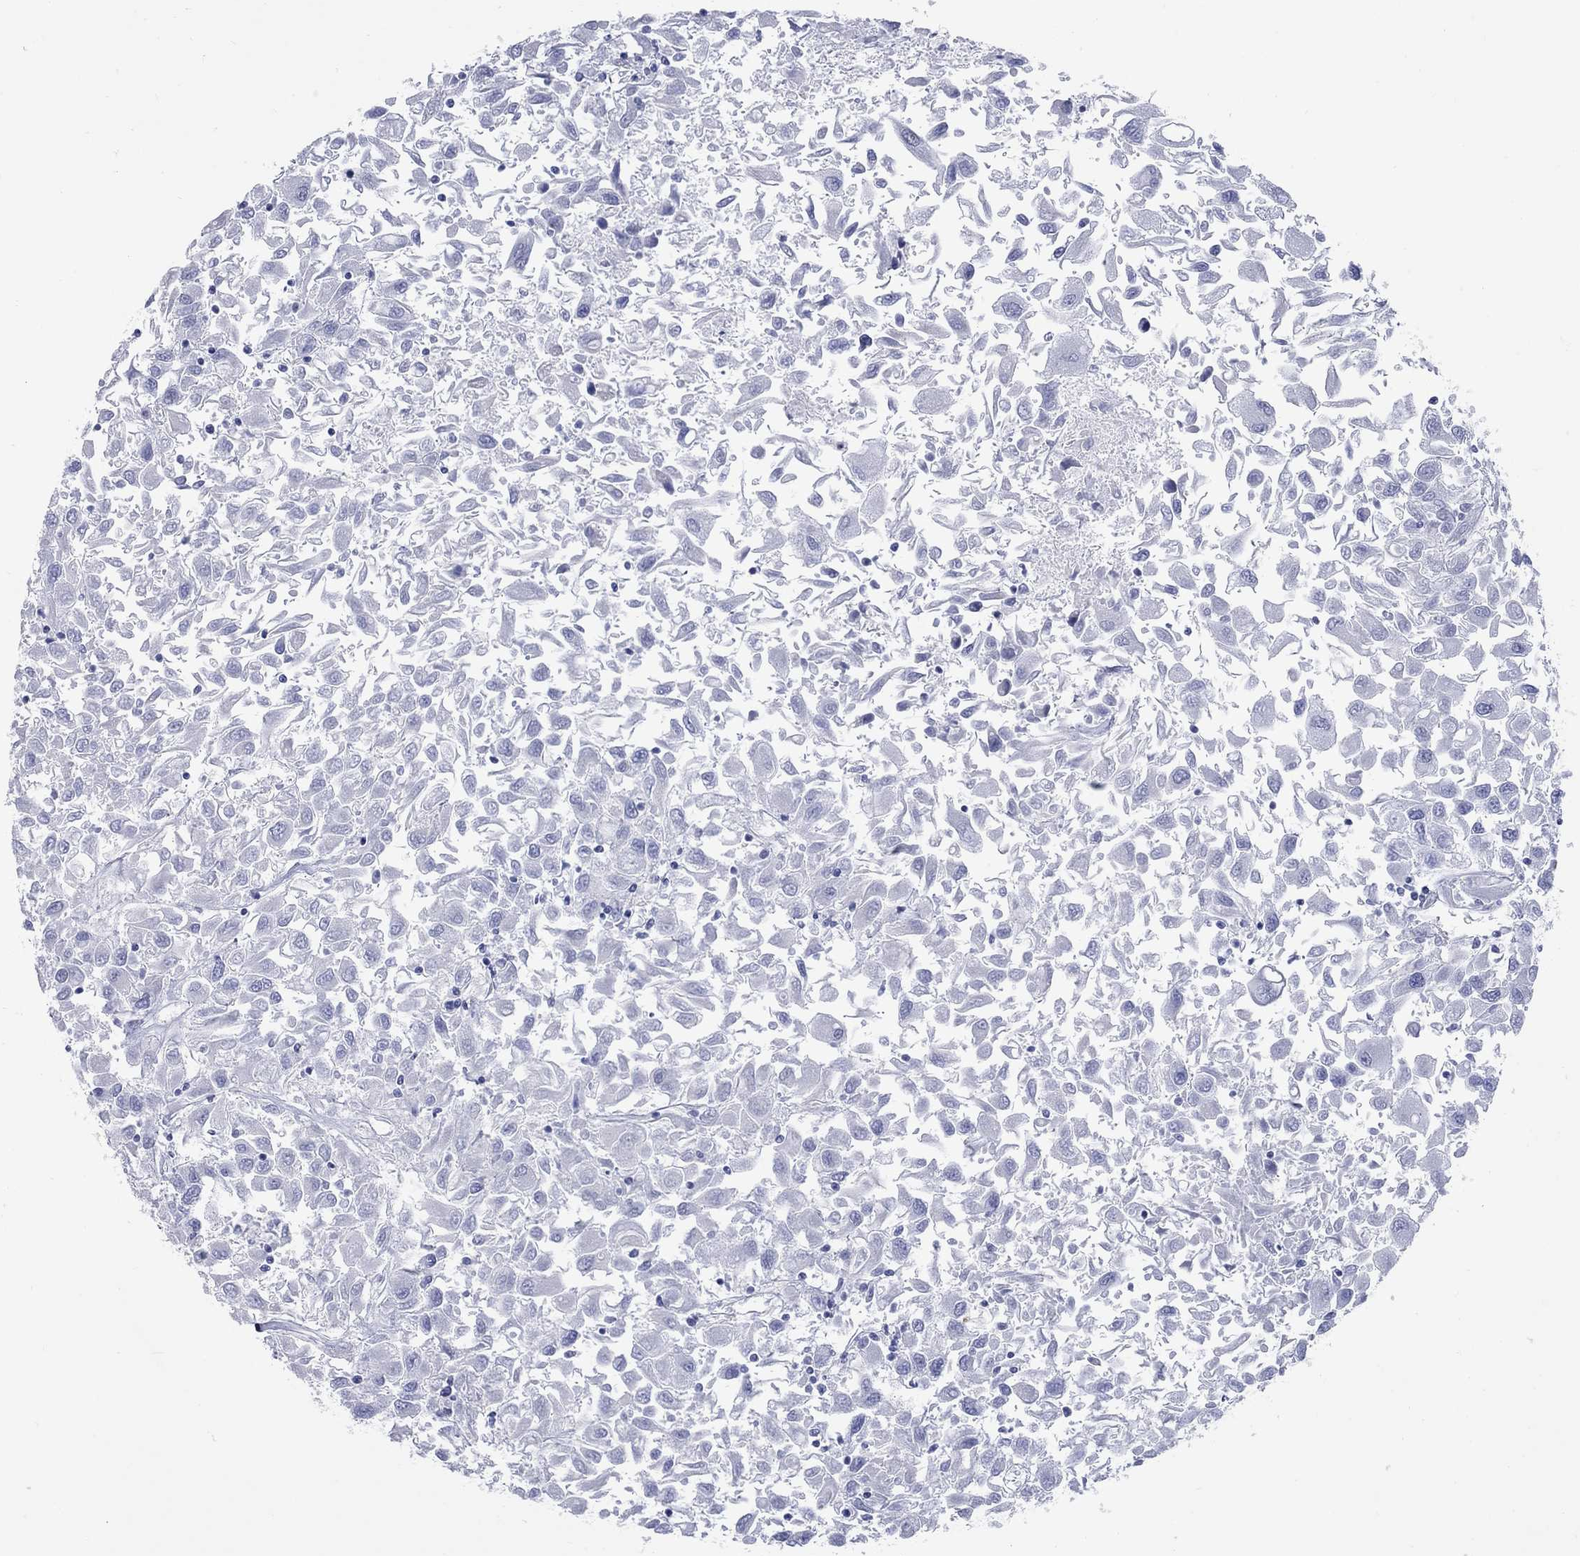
{"staining": {"intensity": "negative", "quantity": "none", "location": "none"}, "tissue": "renal cancer", "cell_type": "Tumor cells", "image_type": "cancer", "snomed": [{"axis": "morphology", "description": "Adenocarcinoma, NOS"}, {"axis": "topography", "description": "Kidney"}], "caption": "The immunohistochemistry (IHC) micrograph has no significant staining in tumor cells of renal adenocarcinoma tissue.", "gene": "CCNA1", "patient": {"sex": "female", "age": 76}}